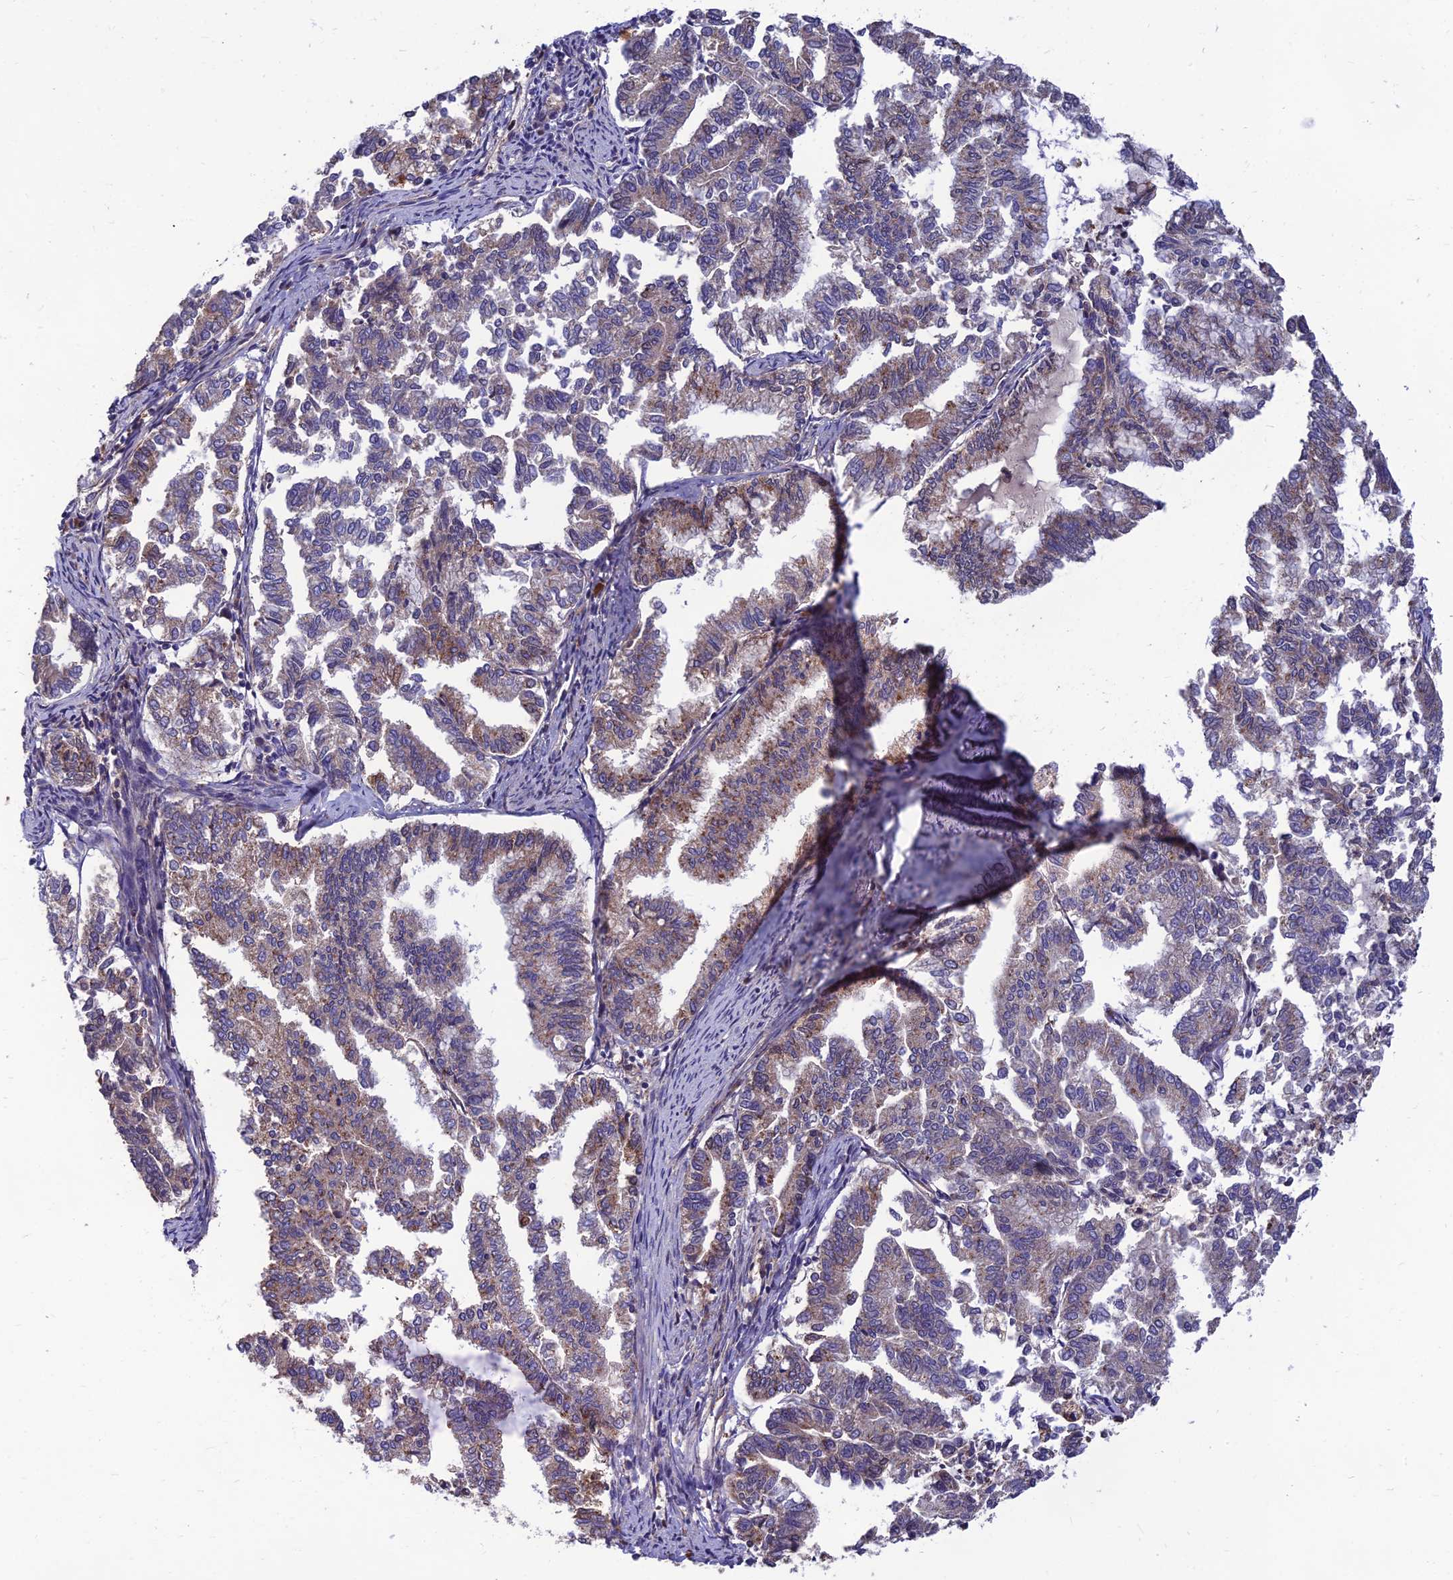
{"staining": {"intensity": "weak", "quantity": "25%-75%", "location": "cytoplasmic/membranous"}, "tissue": "endometrial cancer", "cell_type": "Tumor cells", "image_type": "cancer", "snomed": [{"axis": "morphology", "description": "Adenocarcinoma, NOS"}, {"axis": "topography", "description": "Endometrium"}], "caption": "A micrograph of adenocarcinoma (endometrial) stained for a protein reveals weak cytoplasmic/membranous brown staining in tumor cells. The staining was performed using DAB (3,3'-diaminobenzidine), with brown indicating positive protein expression. Nuclei are stained blue with hematoxylin.", "gene": "UMAD1", "patient": {"sex": "female", "age": 79}}